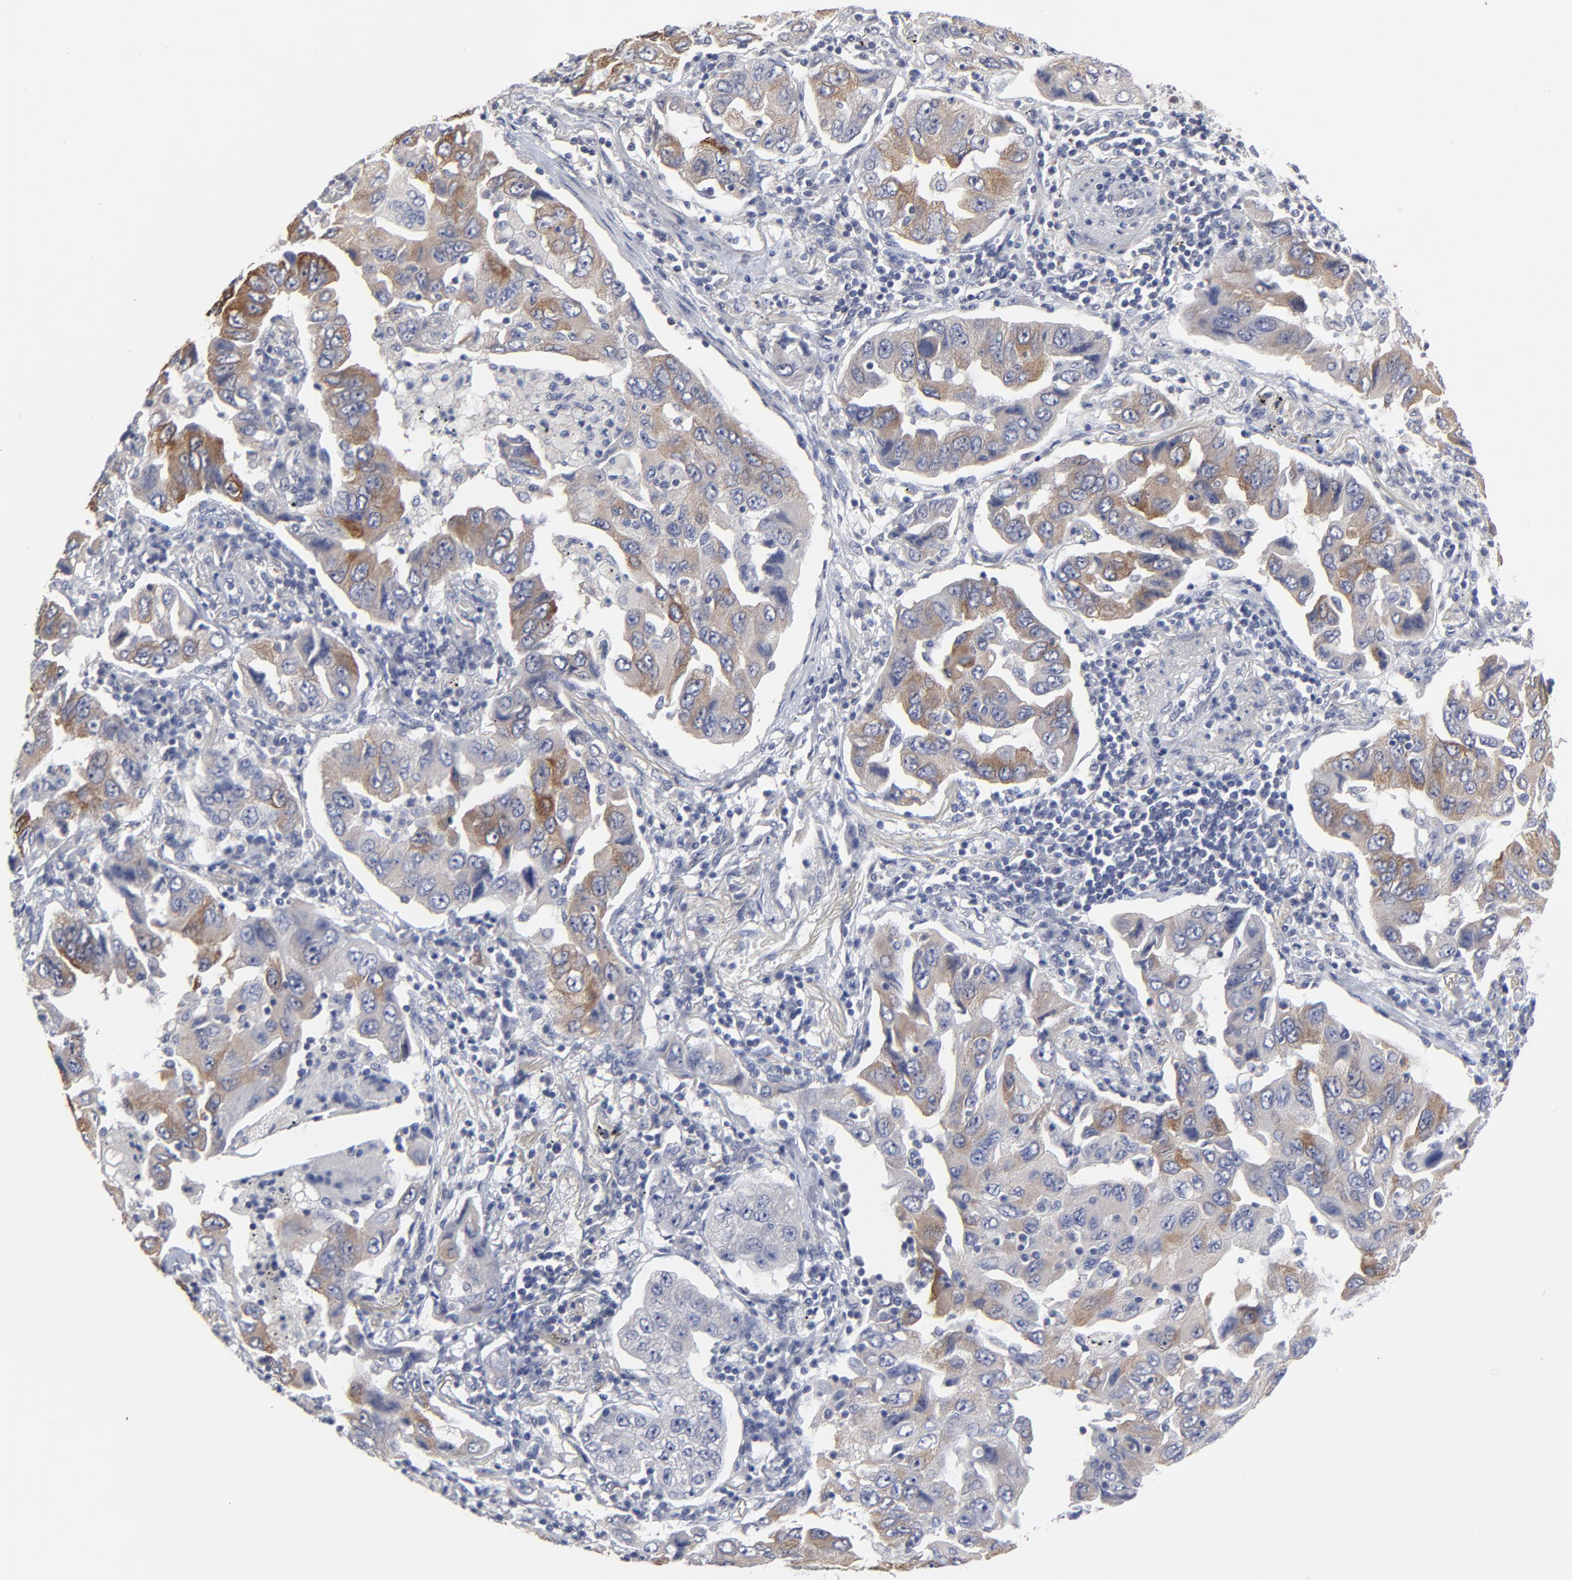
{"staining": {"intensity": "moderate", "quantity": "25%-75%", "location": "cytoplasmic/membranous"}, "tissue": "lung cancer", "cell_type": "Tumor cells", "image_type": "cancer", "snomed": [{"axis": "morphology", "description": "Adenocarcinoma, NOS"}, {"axis": "topography", "description": "Lung"}], "caption": "Human lung cancer (adenocarcinoma) stained with a protein marker reveals moderate staining in tumor cells.", "gene": "MAGEA10", "patient": {"sex": "female", "age": 65}}